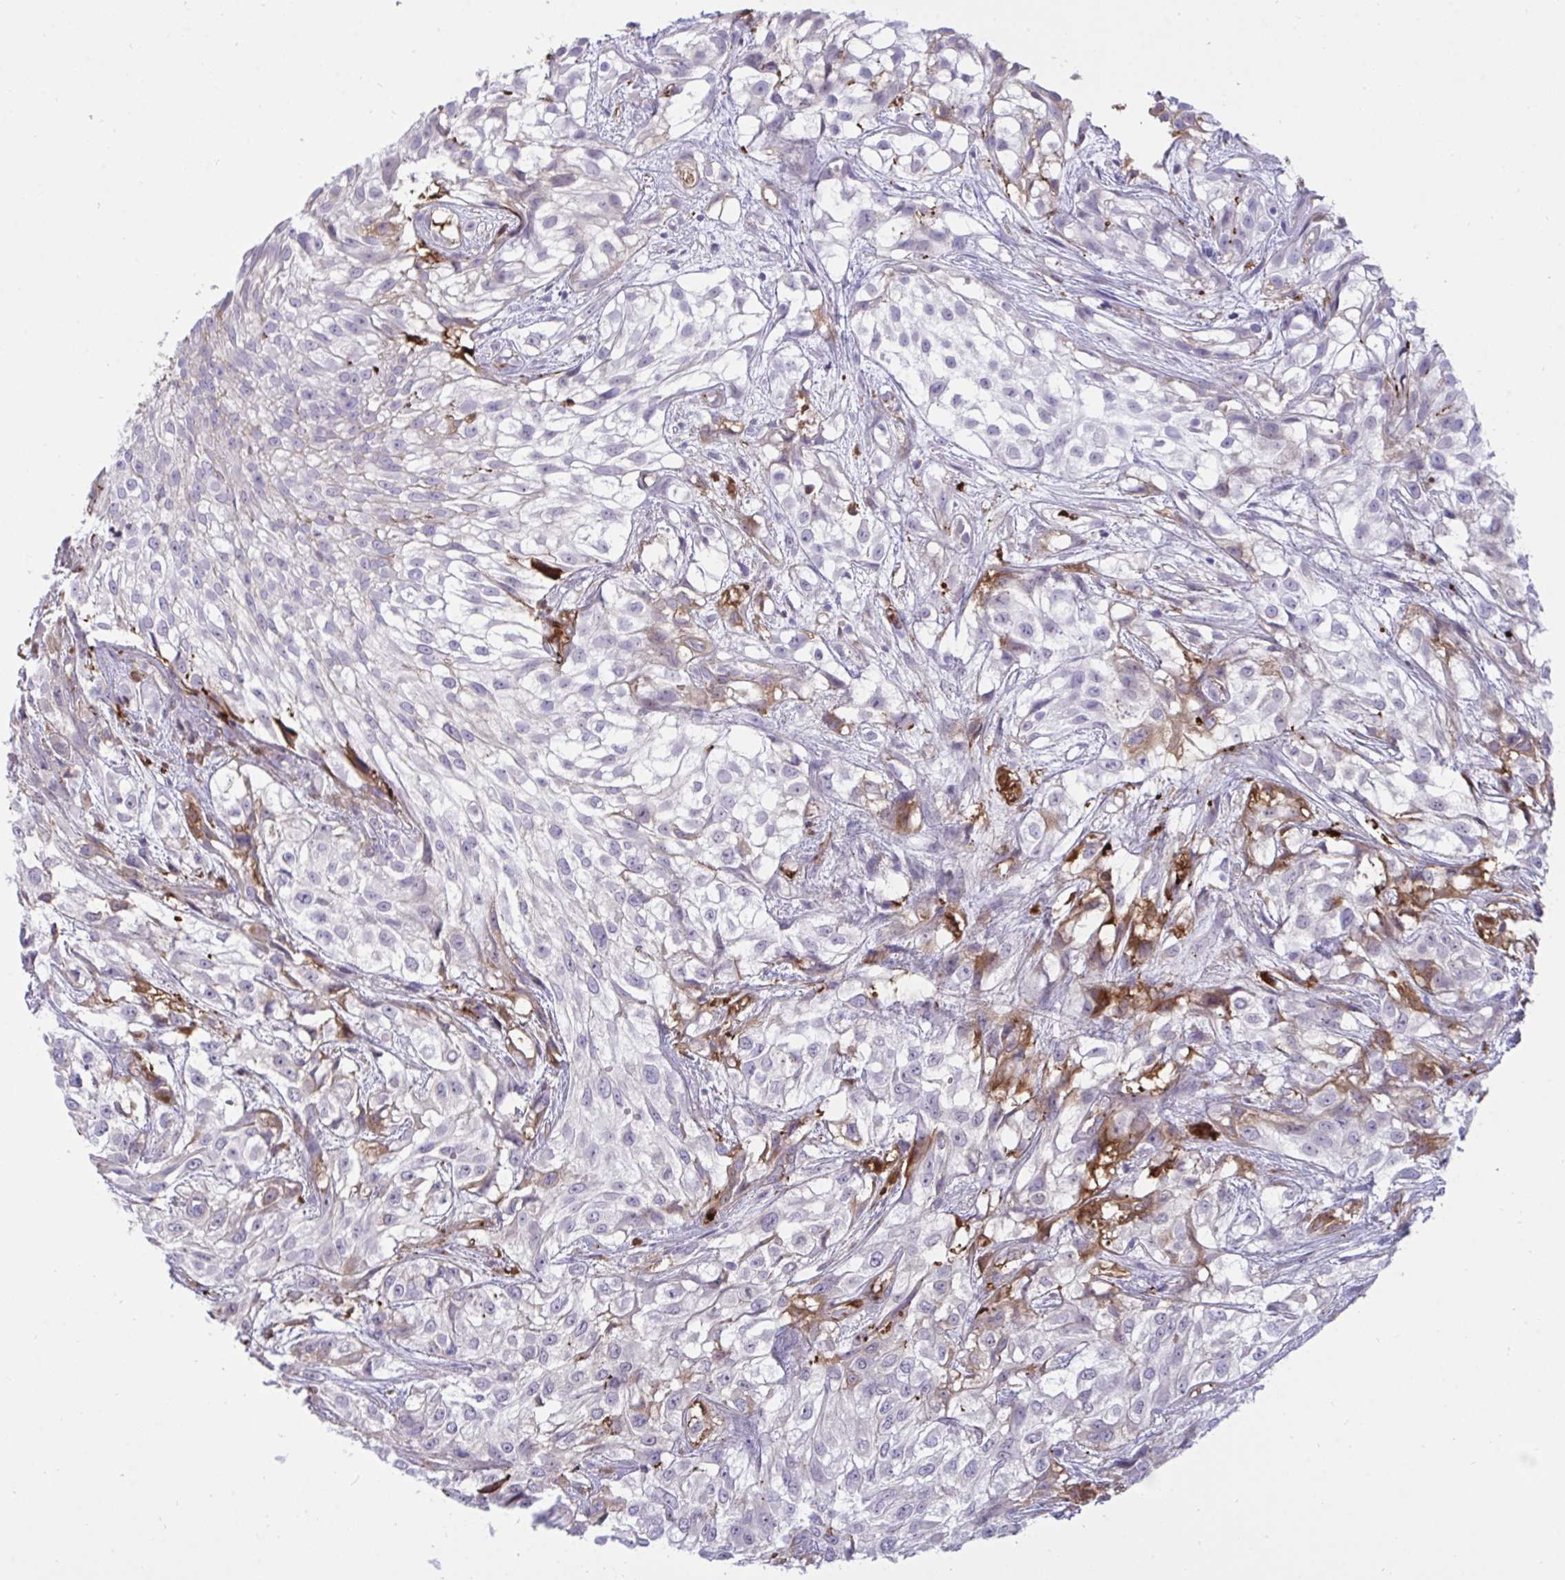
{"staining": {"intensity": "negative", "quantity": "none", "location": "none"}, "tissue": "urothelial cancer", "cell_type": "Tumor cells", "image_type": "cancer", "snomed": [{"axis": "morphology", "description": "Urothelial carcinoma, High grade"}, {"axis": "topography", "description": "Urinary bladder"}], "caption": "High-grade urothelial carcinoma was stained to show a protein in brown. There is no significant positivity in tumor cells.", "gene": "F2", "patient": {"sex": "male", "age": 56}}